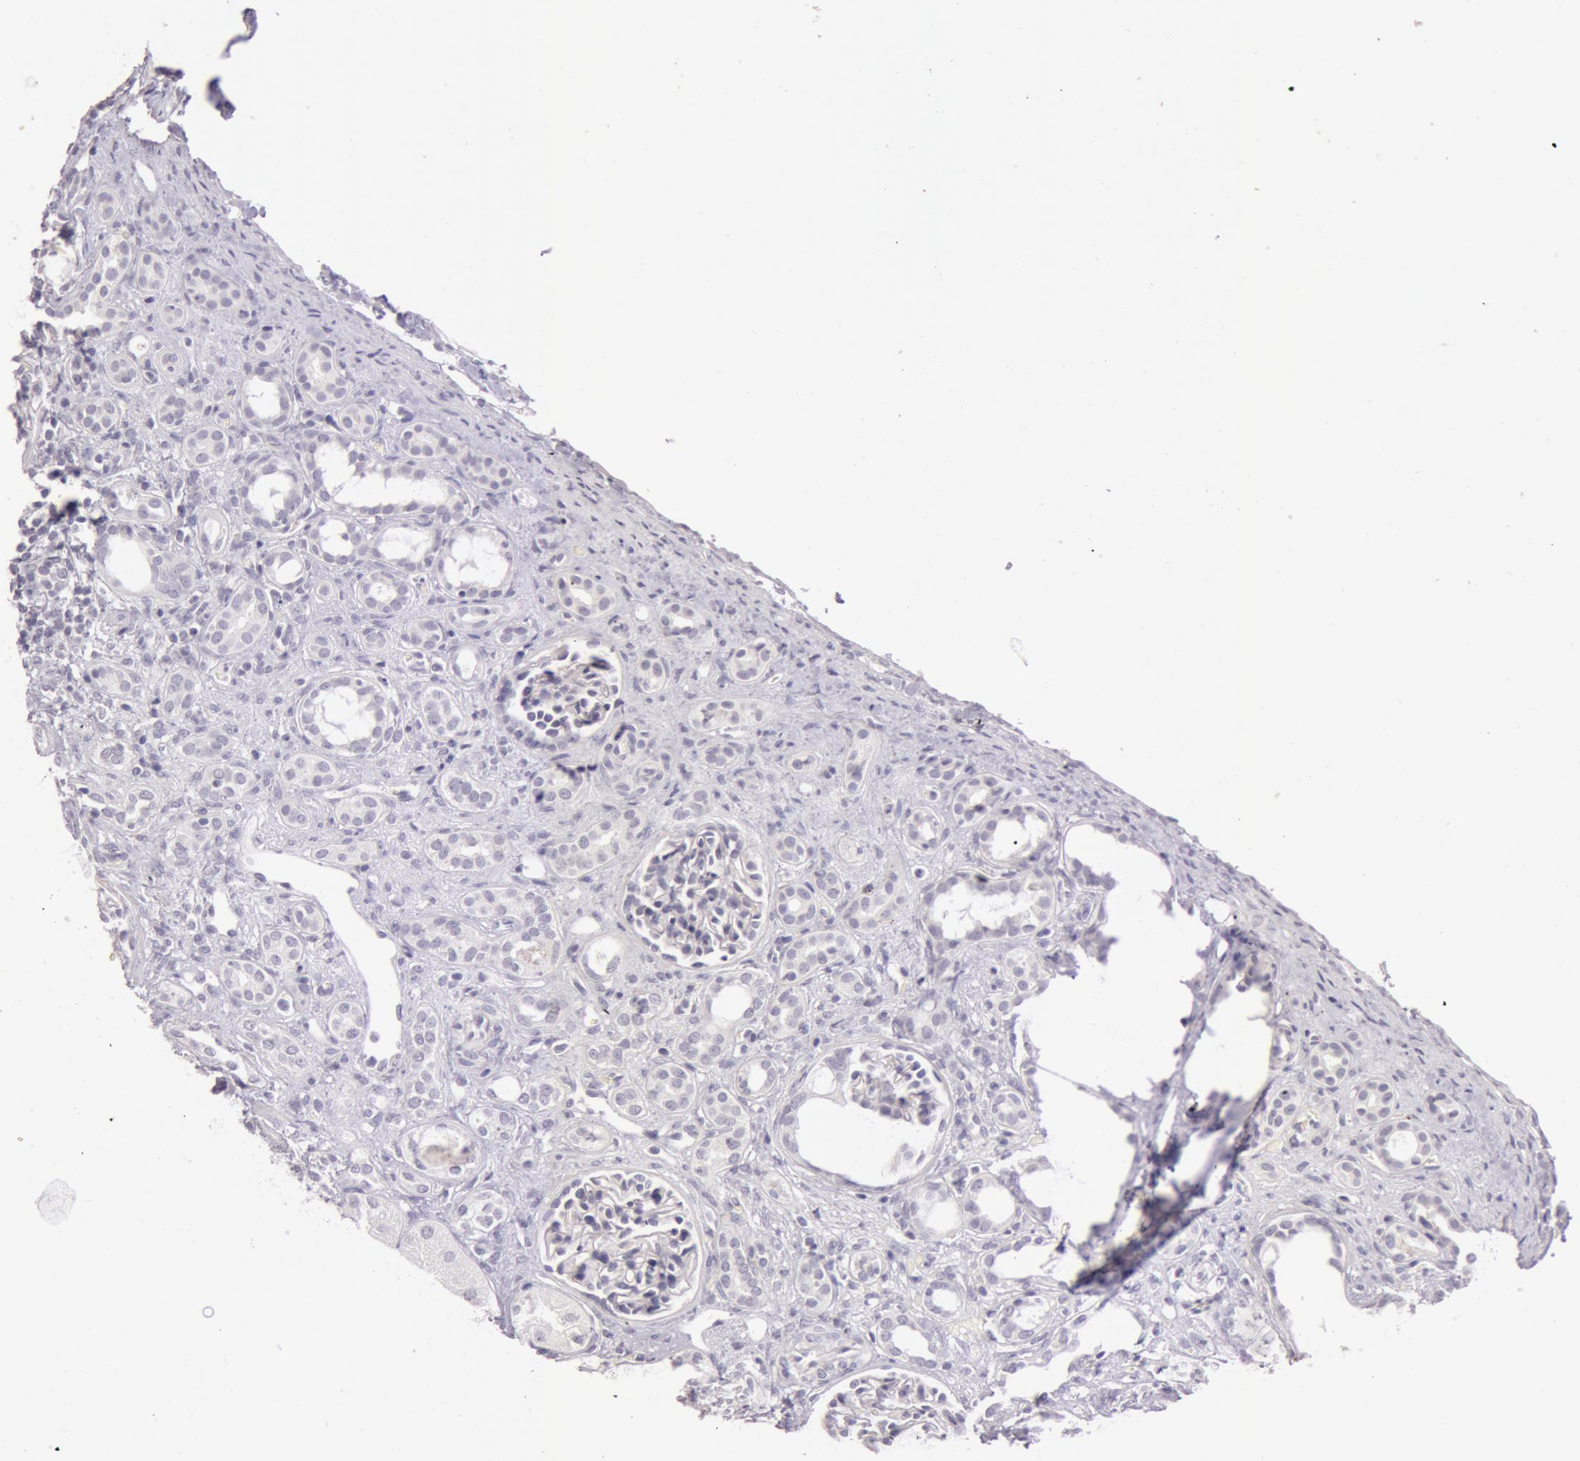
{"staining": {"intensity": "negative", "quantity": "none", "location": "none"}, "tissue": "kidney", "cell_type": "Cells in glomeruli", "image_type": "normal", "snomed": [{"axis": "morphology", "description": "Normal tissue, NOS"}, {"axis": "topography", "description": "Kidney"}], "caption": "The photomicrograph demonstrates no staining of cells in glomeruli in unremarkable kidney. The staining is performed using DAB (3,3'-diaminobenzidine) brown chromogen with nuclei counter-stained in using hematoxylin.", "gene": "RBMY1A1", "patient": {"sex": "male", "age": 7}}